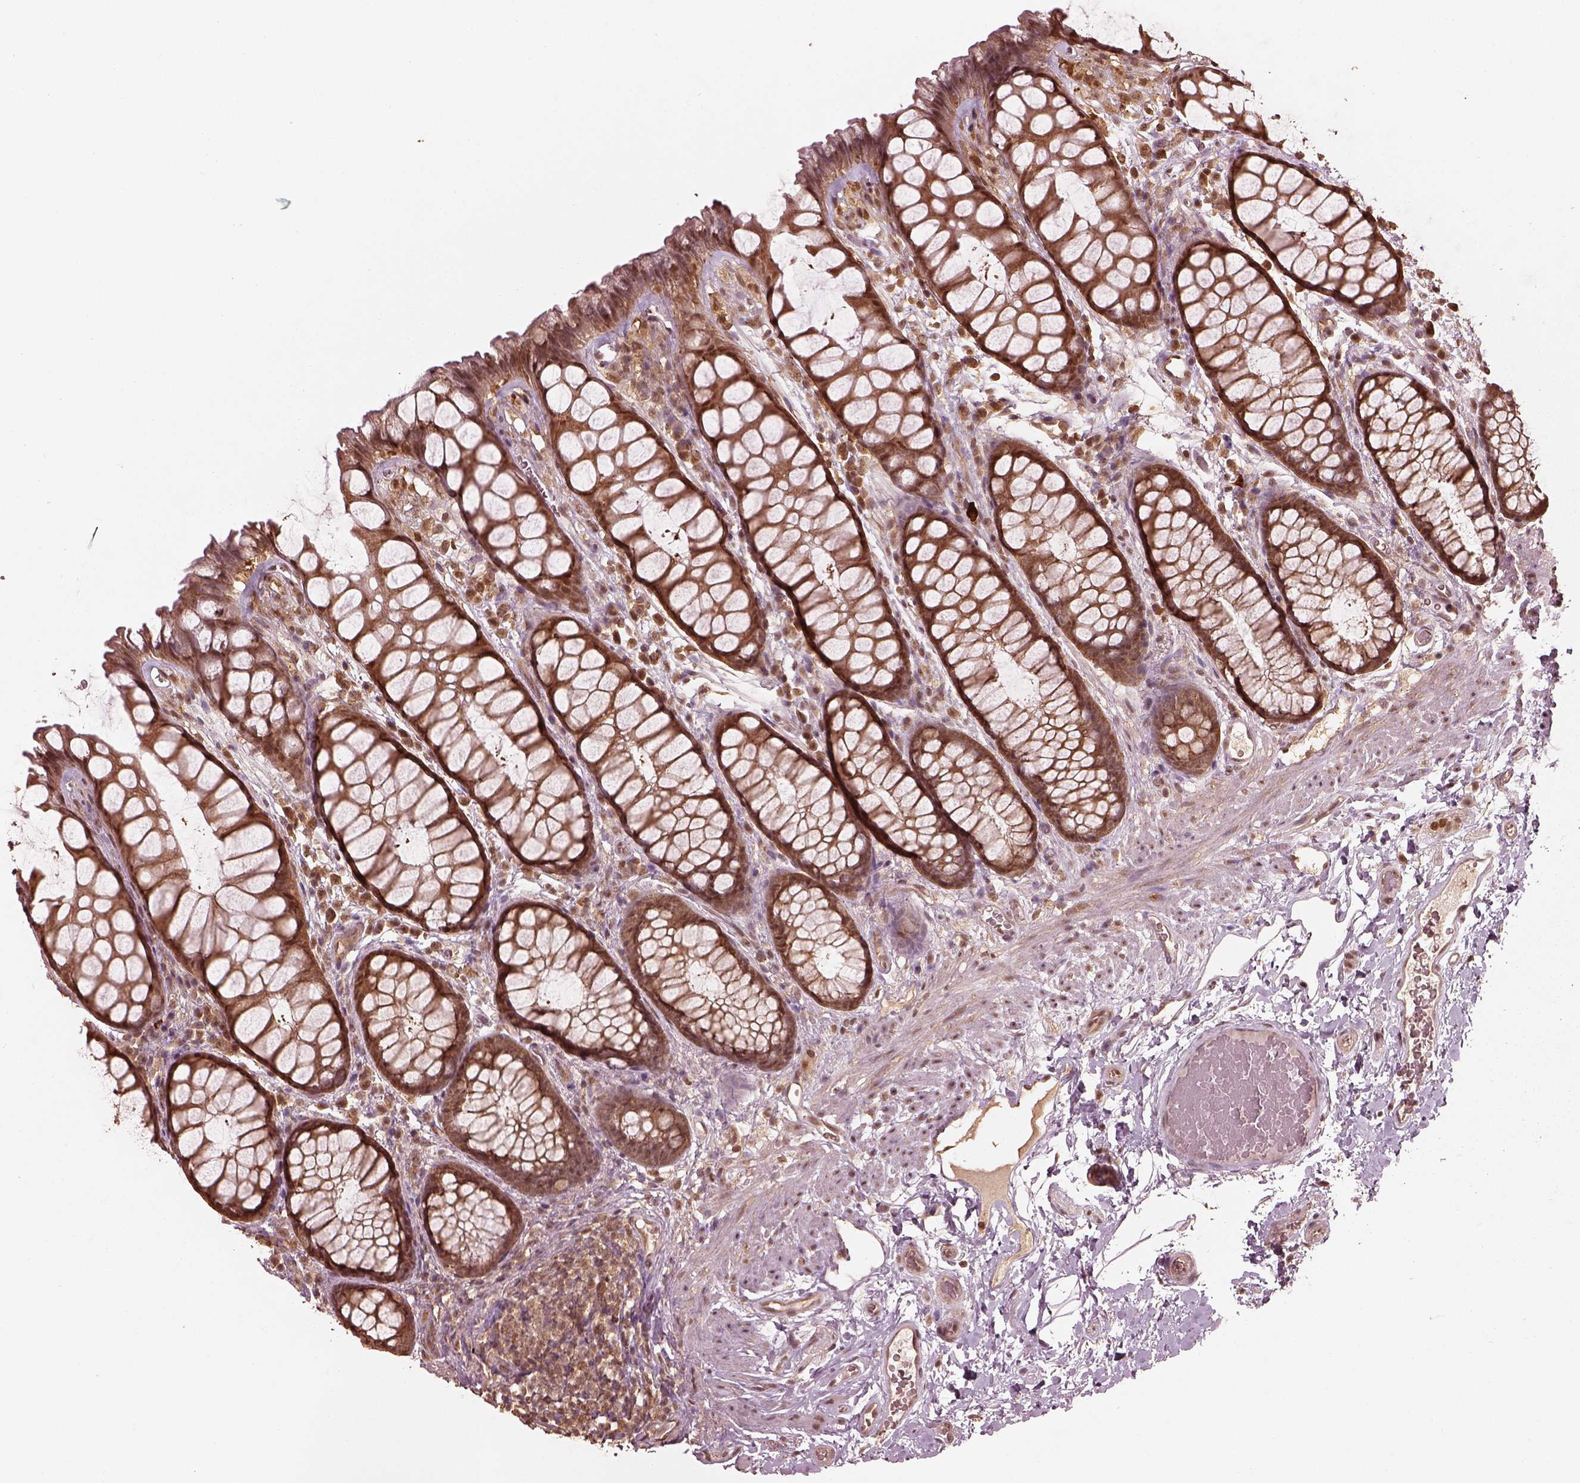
{"staining": {"intensity": "moderate", "quantity": "25%-75%", "location": "cytoplasmic/membranous"}, "tissue": "rectum", "cell_type": "Glandular cells", "image_type": "normal", "snomed": [{"axis": "morphology", "description": "Normal tissue, NOS"}, {"axis": "topography", "description": "Rectum"}], "caption": "Protein staining displays moderate cytoplasmic/membranous staining in approximately 25%-75% of glandular cells in benign rectum.", "gene": "PSMC5", "patient": {"sex": "female", "age": 62}}